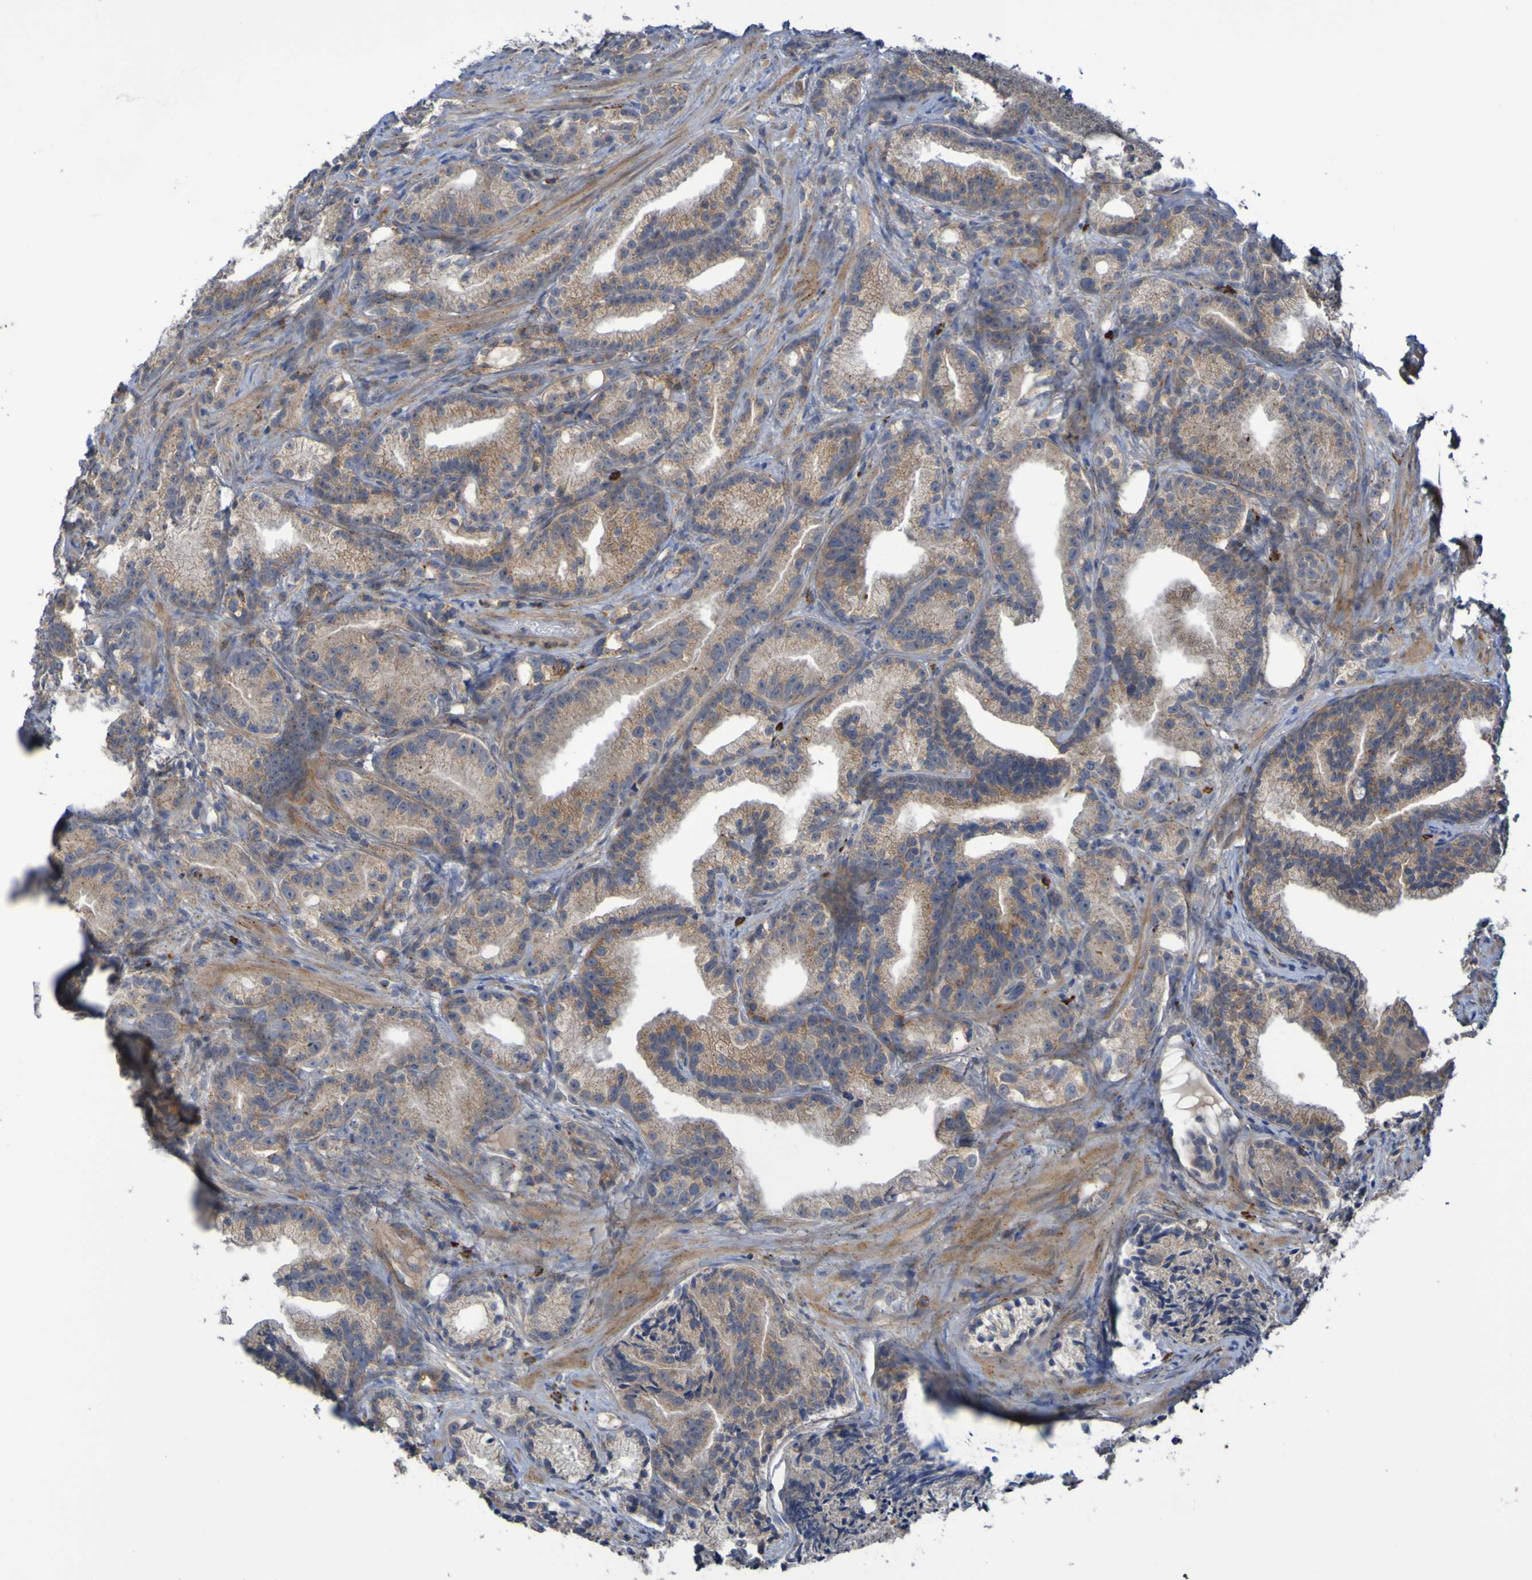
{"staining": {"intensity": "weak", "quantity": ">75%", "location": "cytoplasmic/membranous"}, "tissue": "prostate cancer", "cell_type": "Tumor cells", "image_type": "cancer", "snomed": [{"axis": "morphology", "description": "Adenocarcinoma, Low grade"}, {"axis": "topography", "description": "Prostate"}], "caption": "Adenocarcinoma (low-grade) (prostate) stained with DAB (3,3'-diaminobenzidine) IHC reveals low levels of weak cytoplasmic/membranous positivity in approximately >75% of tumor cells. The protein is stained brown, and the nuclei are stained in blue (DAB IHC with brightfield microscopy, high magnification).", "gene": "ANGPT4", "patient": {"sex": "male", "age": 89}}